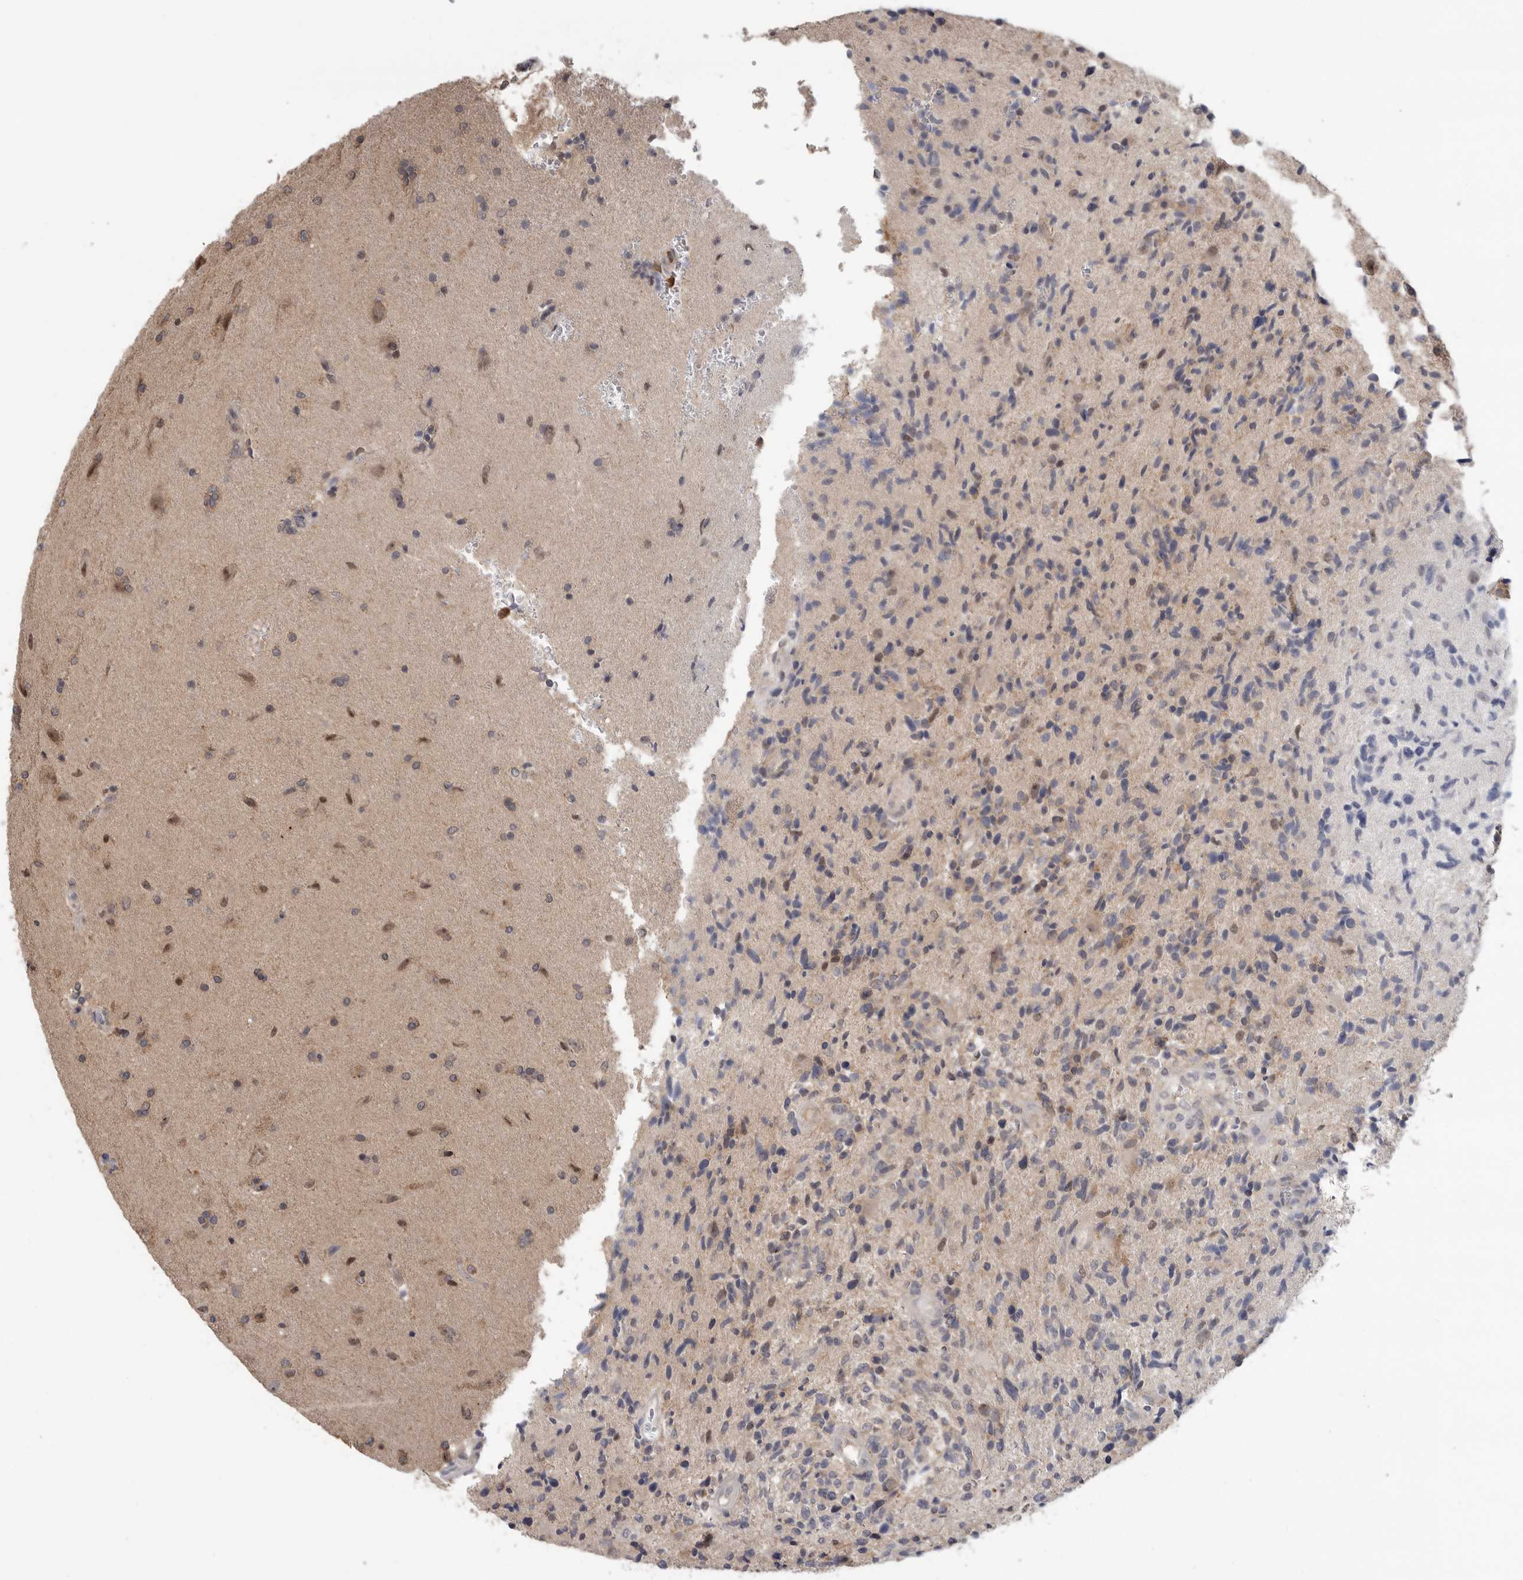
{"staining": {"intensity": "weak", "quantity": "25%-75%", "location": "cytoplasmic/membranous"}, "tissue": "glioma", "cell_type": "Tumor cells", "image_type": "cancer", "snomed": [{"axis": "morphology", "description": "Glioma, malignant, High grade"}, {"axis": "topography", "description": "Brain"}], "caption": "Human malignant glioma (high-grade) stained with a protein marker demonstrates weak staining in tumor cells.", "gene": "KLK5", "patient": {"sex": "male", "age": 72}}